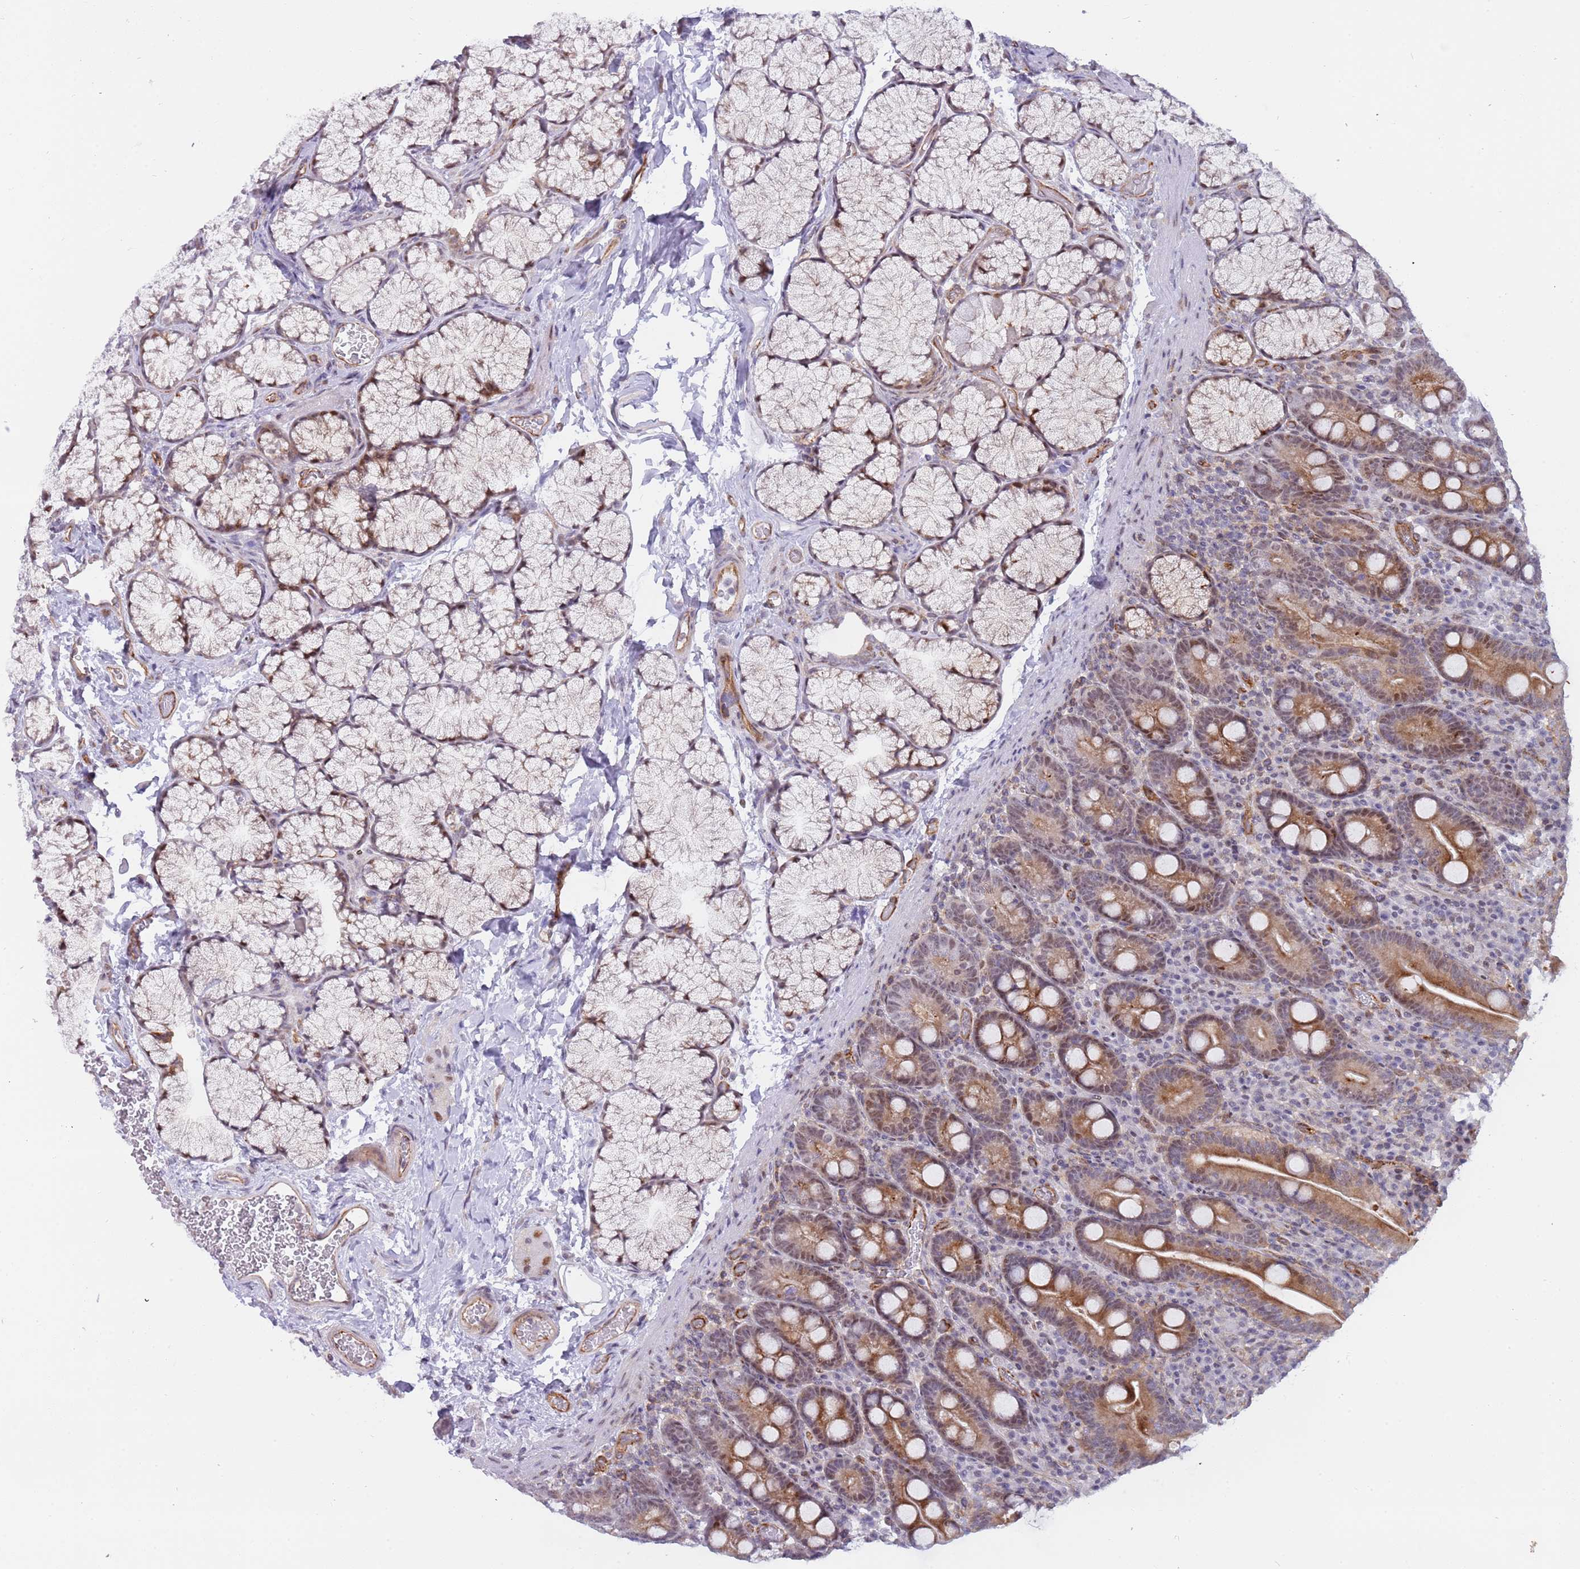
{"staining": {"intensity": "moderate", "quantity": ">75%", "location": "cytoplasmic/membranous,nuclear"}, "tissue": "duodenum", "cell_type": "Glandular cells", "image_type": "normal", "snomed": [{"axis": "morphology", "description": "Normal tissue, NOS"}, {"axis": "topography", "description": "Duodenum"}], "caption": "Protein staining shows moderate cytoplasmic/membranous,nuclear staining in approximately >75% of glandular cells in benign duodenum.", "gene": "LRMDA", "patient": {"sex": "male", "age": 35}}